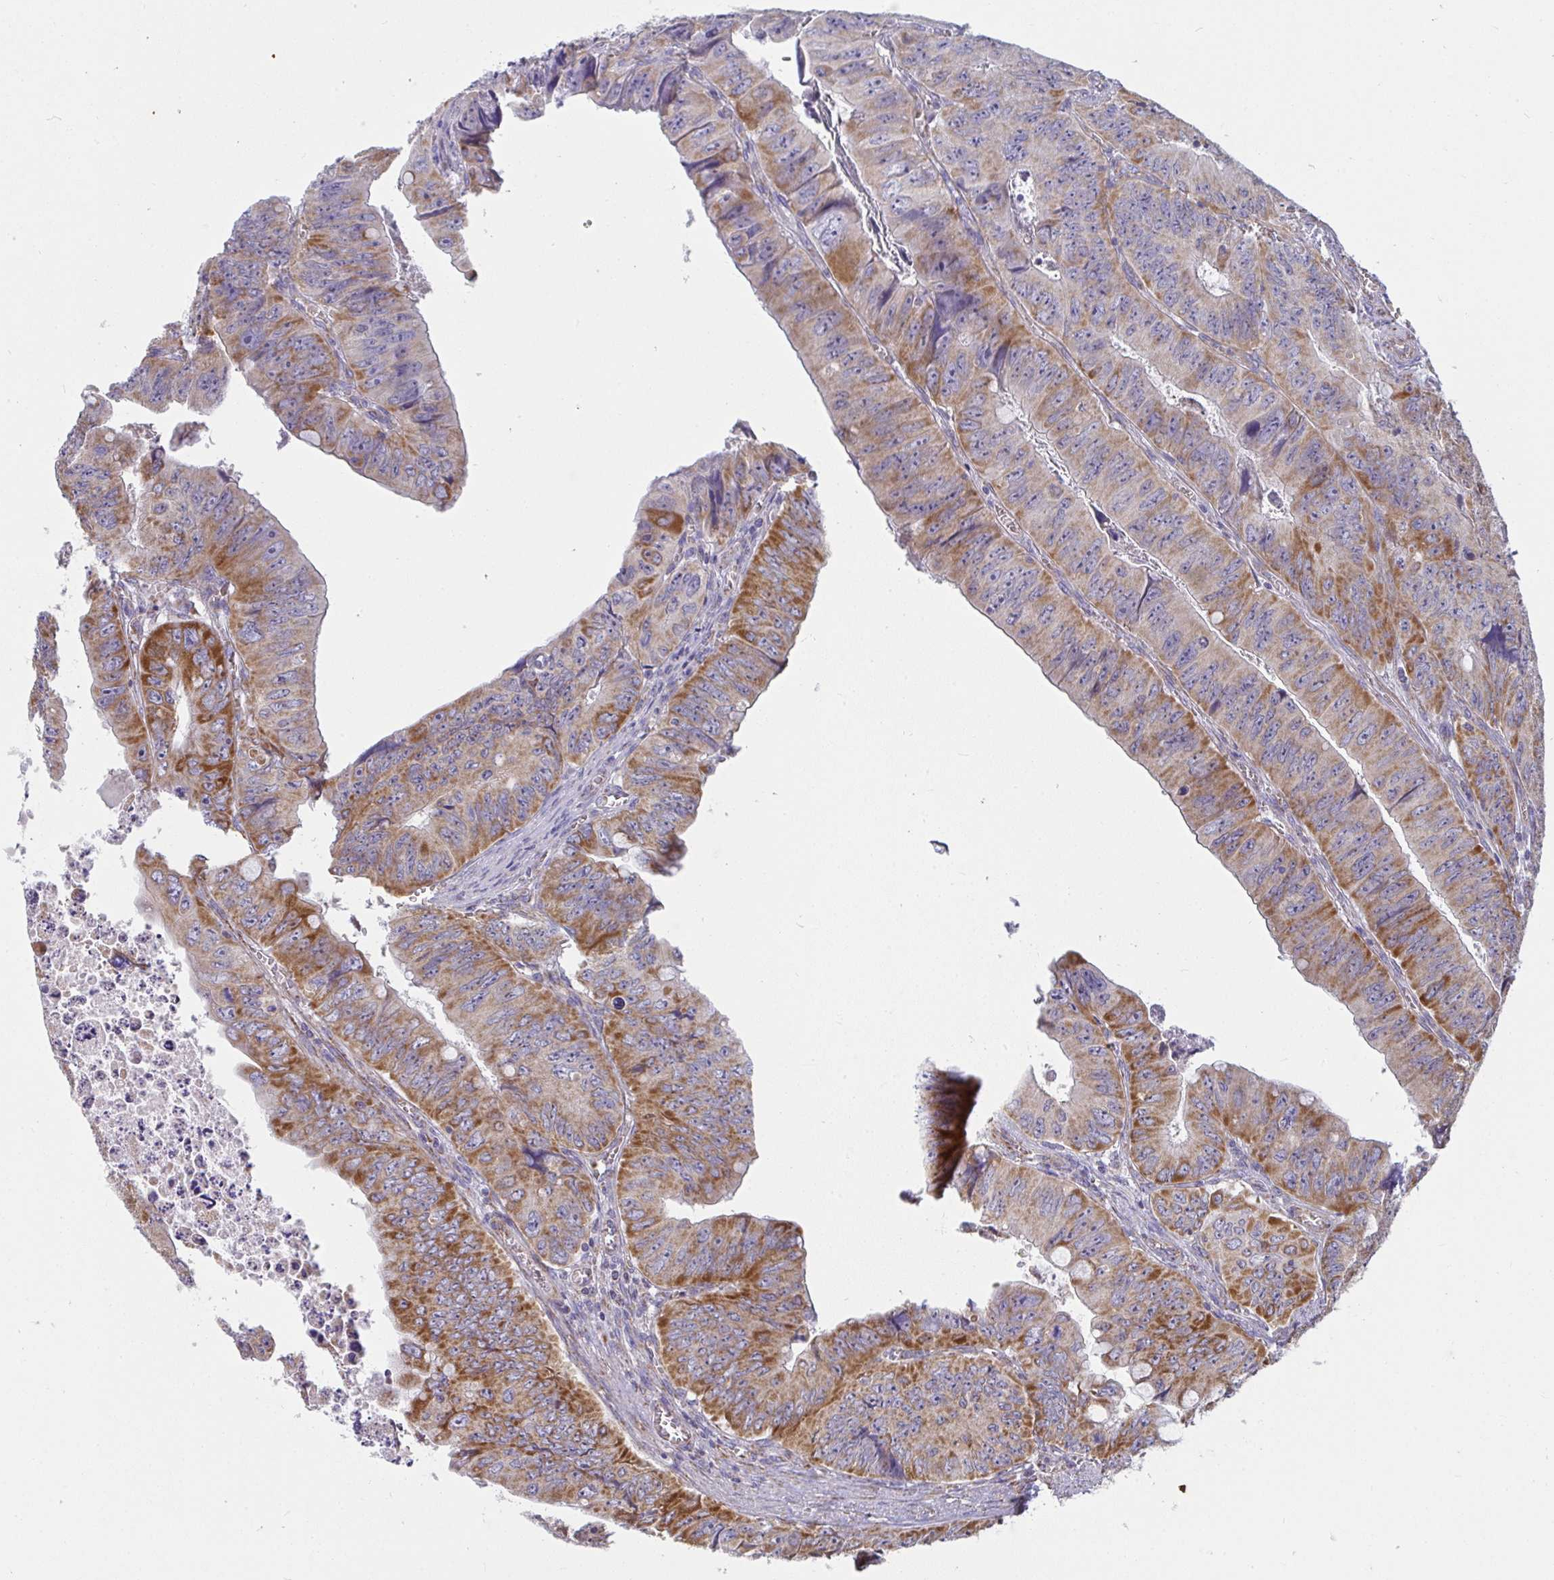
{"staining": {"intensity": "moderate", "quantity": ">75%", "location": "cytoplasmic/membranous"}, "tissue": "colorectal cancer", "cell_type": "Tumor cells", "image_type": "cancer", "snomed": [{"axis": "morphology", "description": "Adenocarcinoma, NOS"}, {"axis": "topography", "description": "Colon"}], "caption": "A brown stain labels moderate cytoplasmic/membranous staining of a protein in colorectal cancer (adenocarcinoma) tumor cells.", "gene": "FAHD1", "patient": {"sex": "female", "age": 84}}